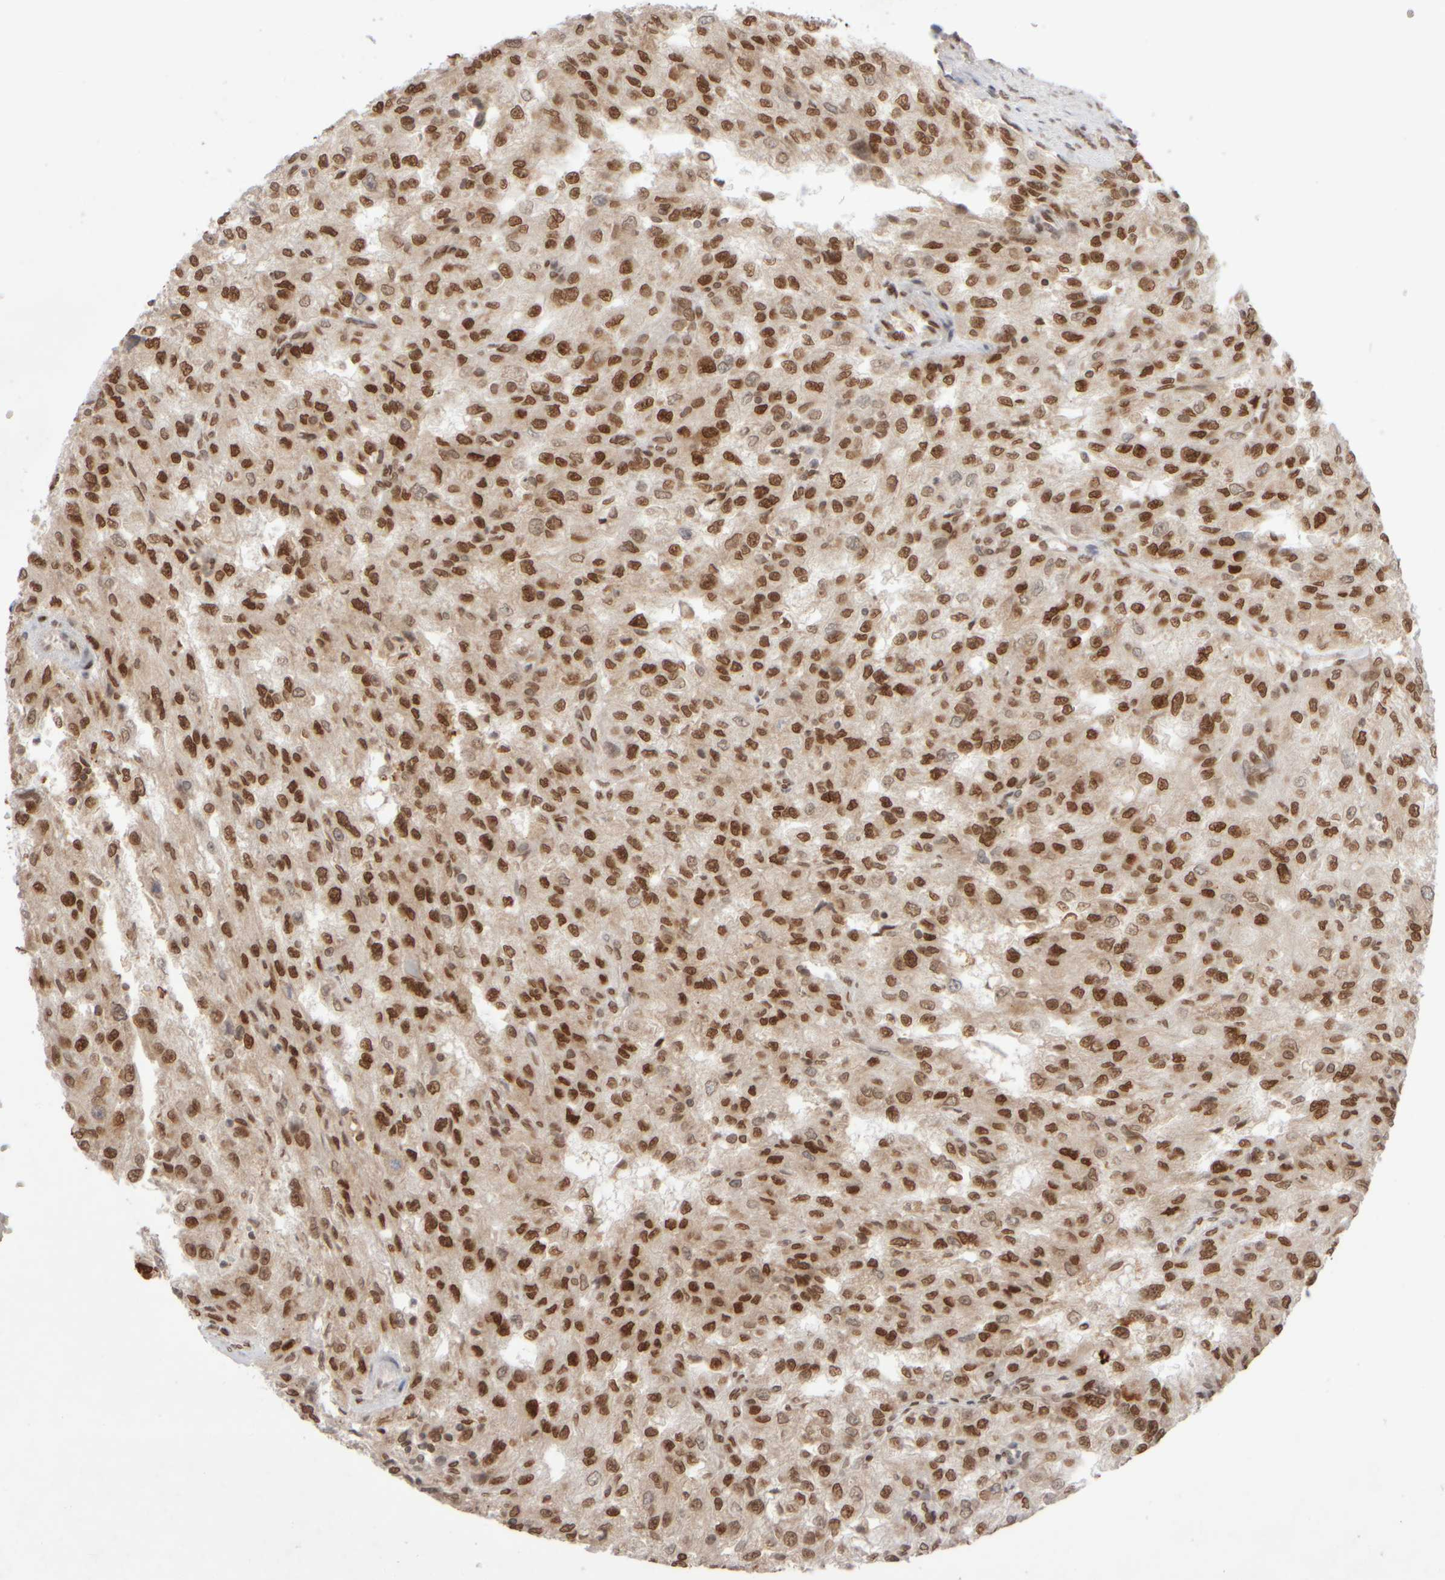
{"staining": {"intensity": "strong", "quantity": ">75%", "location": "nuclear"}, "tissue": "renal cancer", "cell_type": "Tumor cells", "image_type": "cancer", "snomed": [{"axis": "morphology", "description": "Adenocarcinoma, NOS"}, {"axis": "topography", "description": "Kidney"}], "caption": "This histopathology image shows immunohistochemistry staining of human renal adenocarcinoma, with high strong nuclear positivity in about >75% of tumor cells.", "gene": "ZC3HC1", "patient": {"sex": "female", "age": 54}}